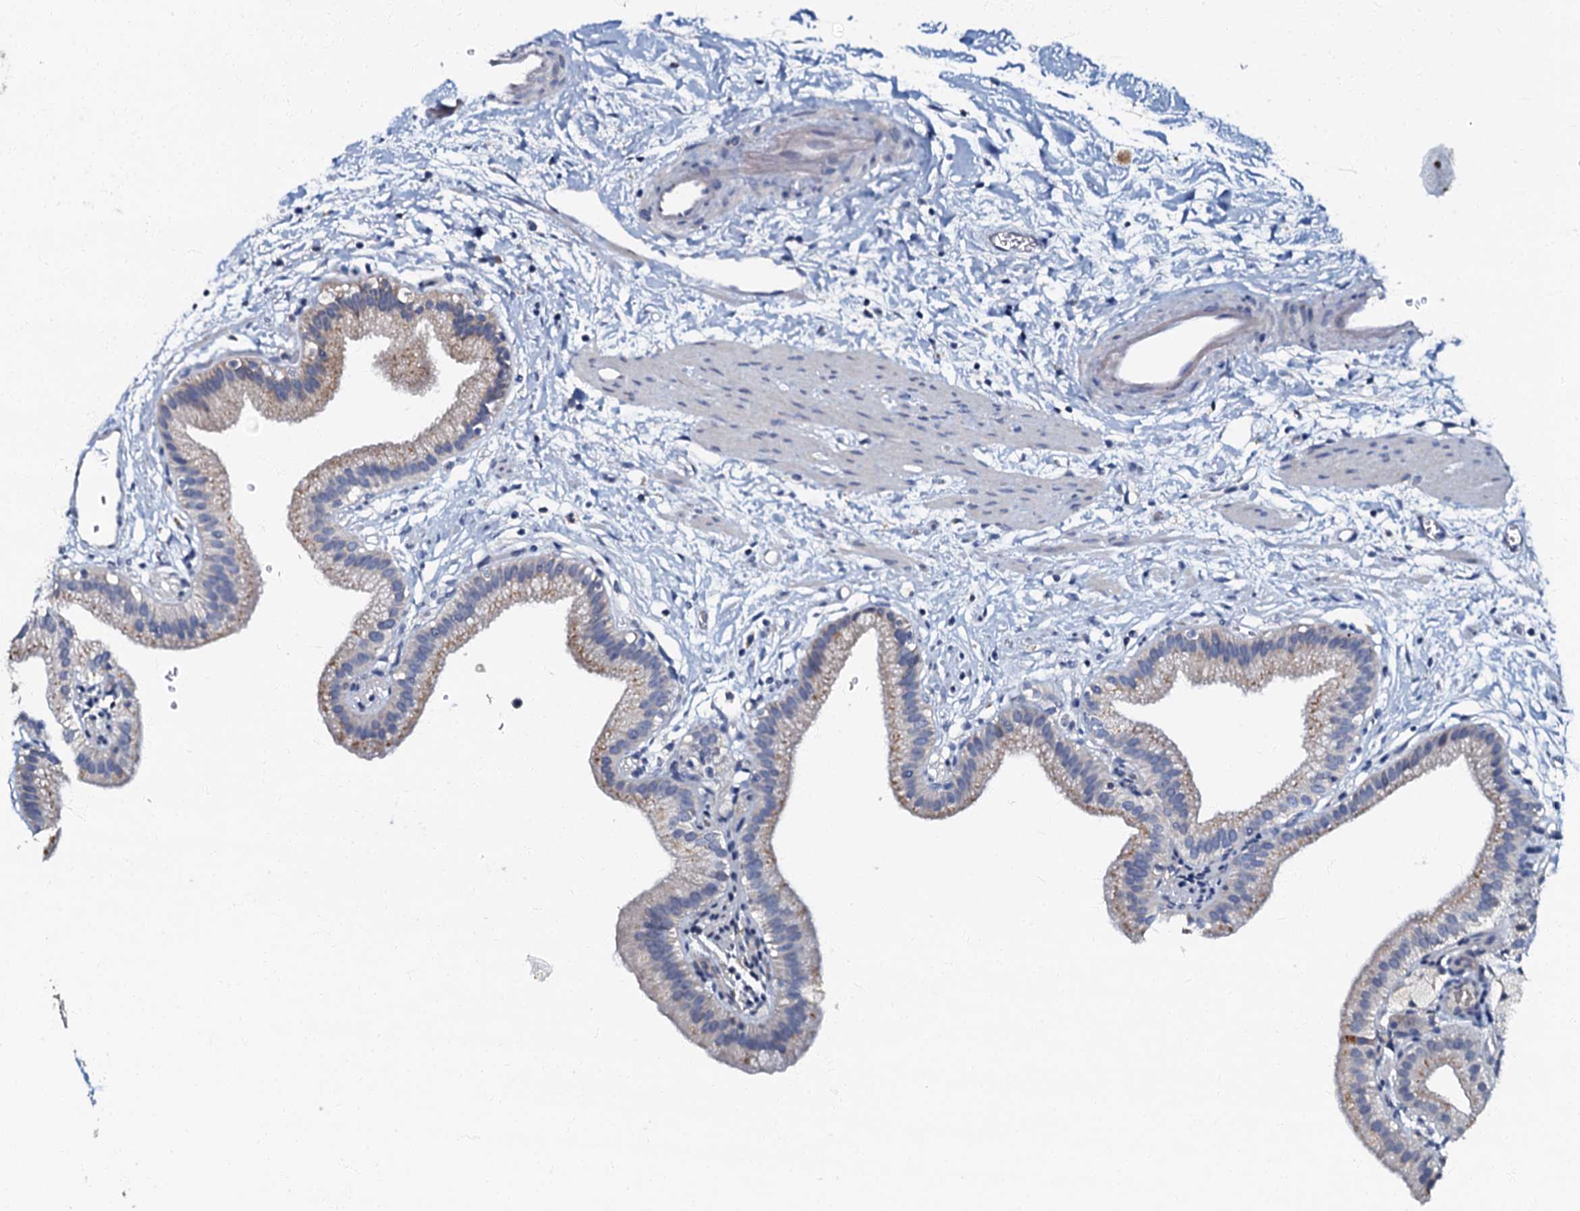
{"staining": {"intensity": "weak", "quantity": "<25%", "location": "cytoplasmic/membranous"}, "tissue": "gallbladder", "cell_type": "Glandular cells", "image_type": "normal", "snomed": [{"axis": "morphology", "description": "Normal tissue, NOS"}, {"axis": "topography", "description": "Gallbladder"}], "caption": "A high-resolution image shows immunohistochemistry staining of benign gallbladder, which shows no significant positivity in glandular cells.", "gene": "OLAH", "patient": {"sex": "male", "age": 55}}